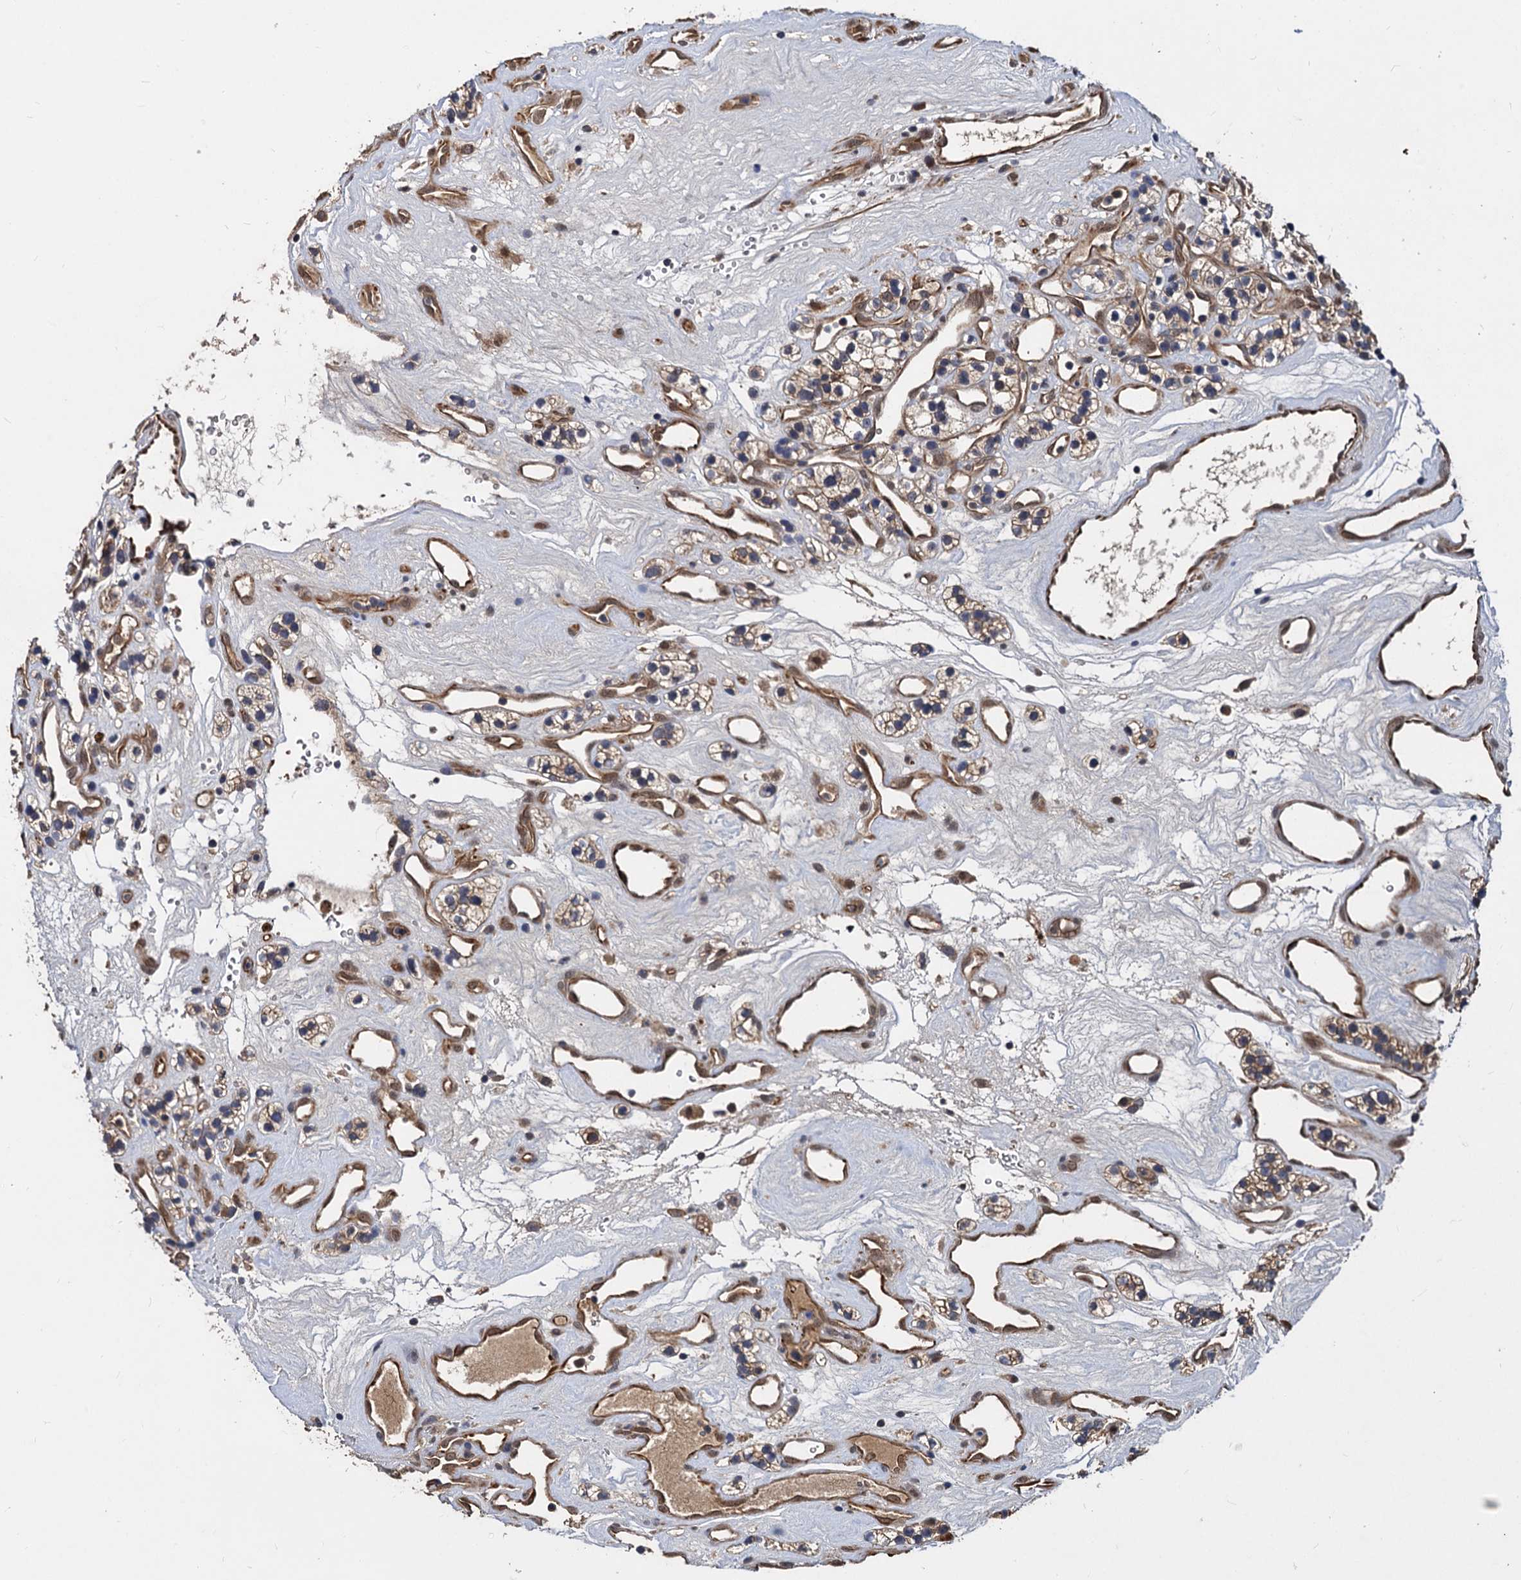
{"staining": {"intensity": "moderate", "quantity": ">75%", "location": "cytoplasmic/membranous"}, "tissue": "renal cancer", "cell_type": "Tumor cells", "image_type": "cancer", "snomed": [{"axis": "morphology", "description": "Adenocarcinoma, NOS"}, {"axis": "topography", "description": "Kidney"}], "caption": "Renal adenocarcinoma stained with a protein marker demonstrates moderate staining in tumor cells.", "gene": "PSMD4", "patient": {"sex": "female", "age": 57}}